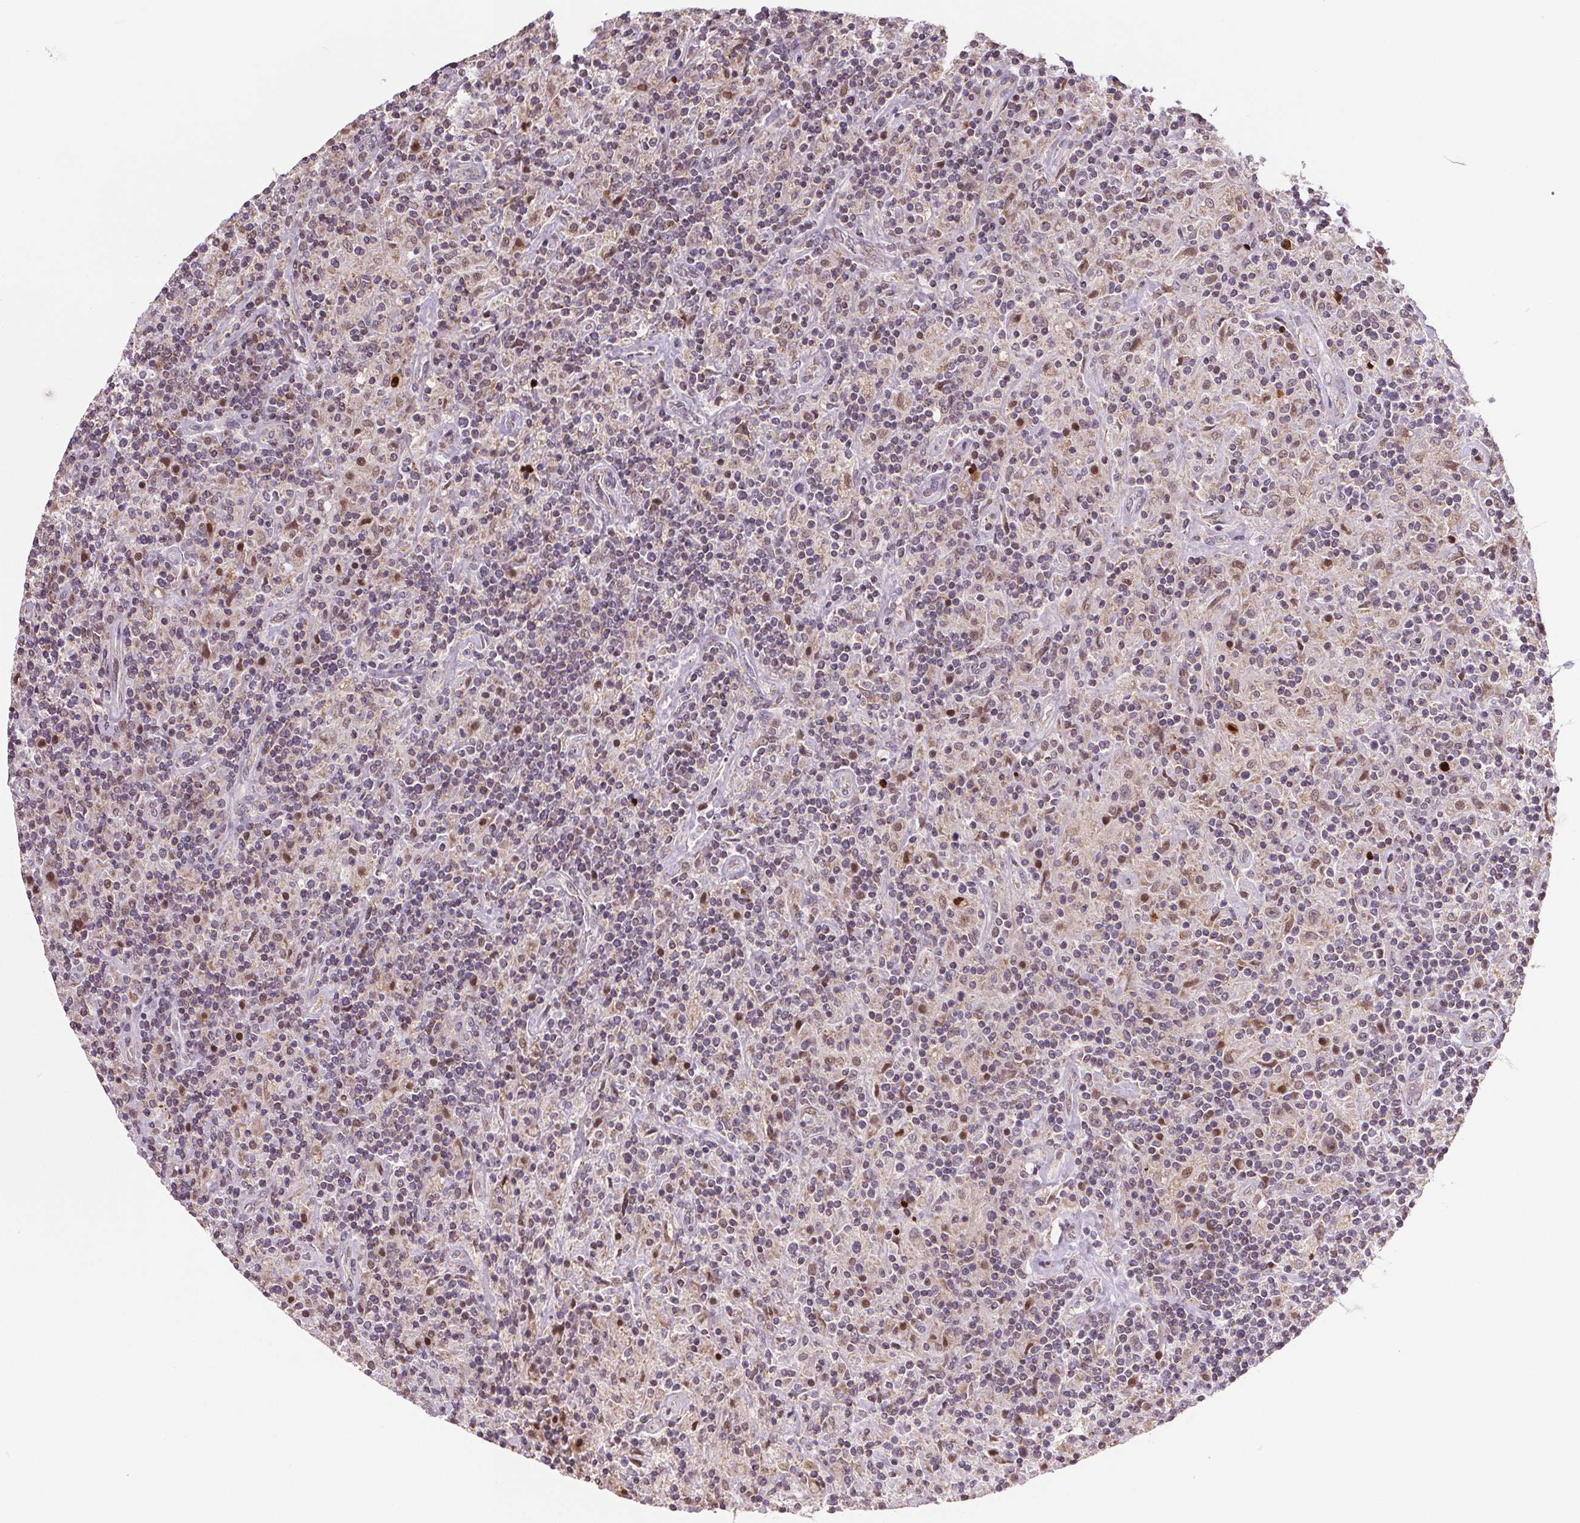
{"staining": {"intensity": "negative", "quantity": "none", "location": "none"}, "tissue": "lymphoma", "cell_type": "Tumor cells", "image_type": "cancer", "snomed": [{"axis": "morphology", "description": "Hodgkin's disease, NOS"}, {"axis": "topography", "description": "Lymph node"}], "caption": "Immunohistochemistry (IHC) of human lymphoma shows no staining in tumor cells.", "gene": "SUCLA2", "patient": {"sex": "male", "age": 70}}